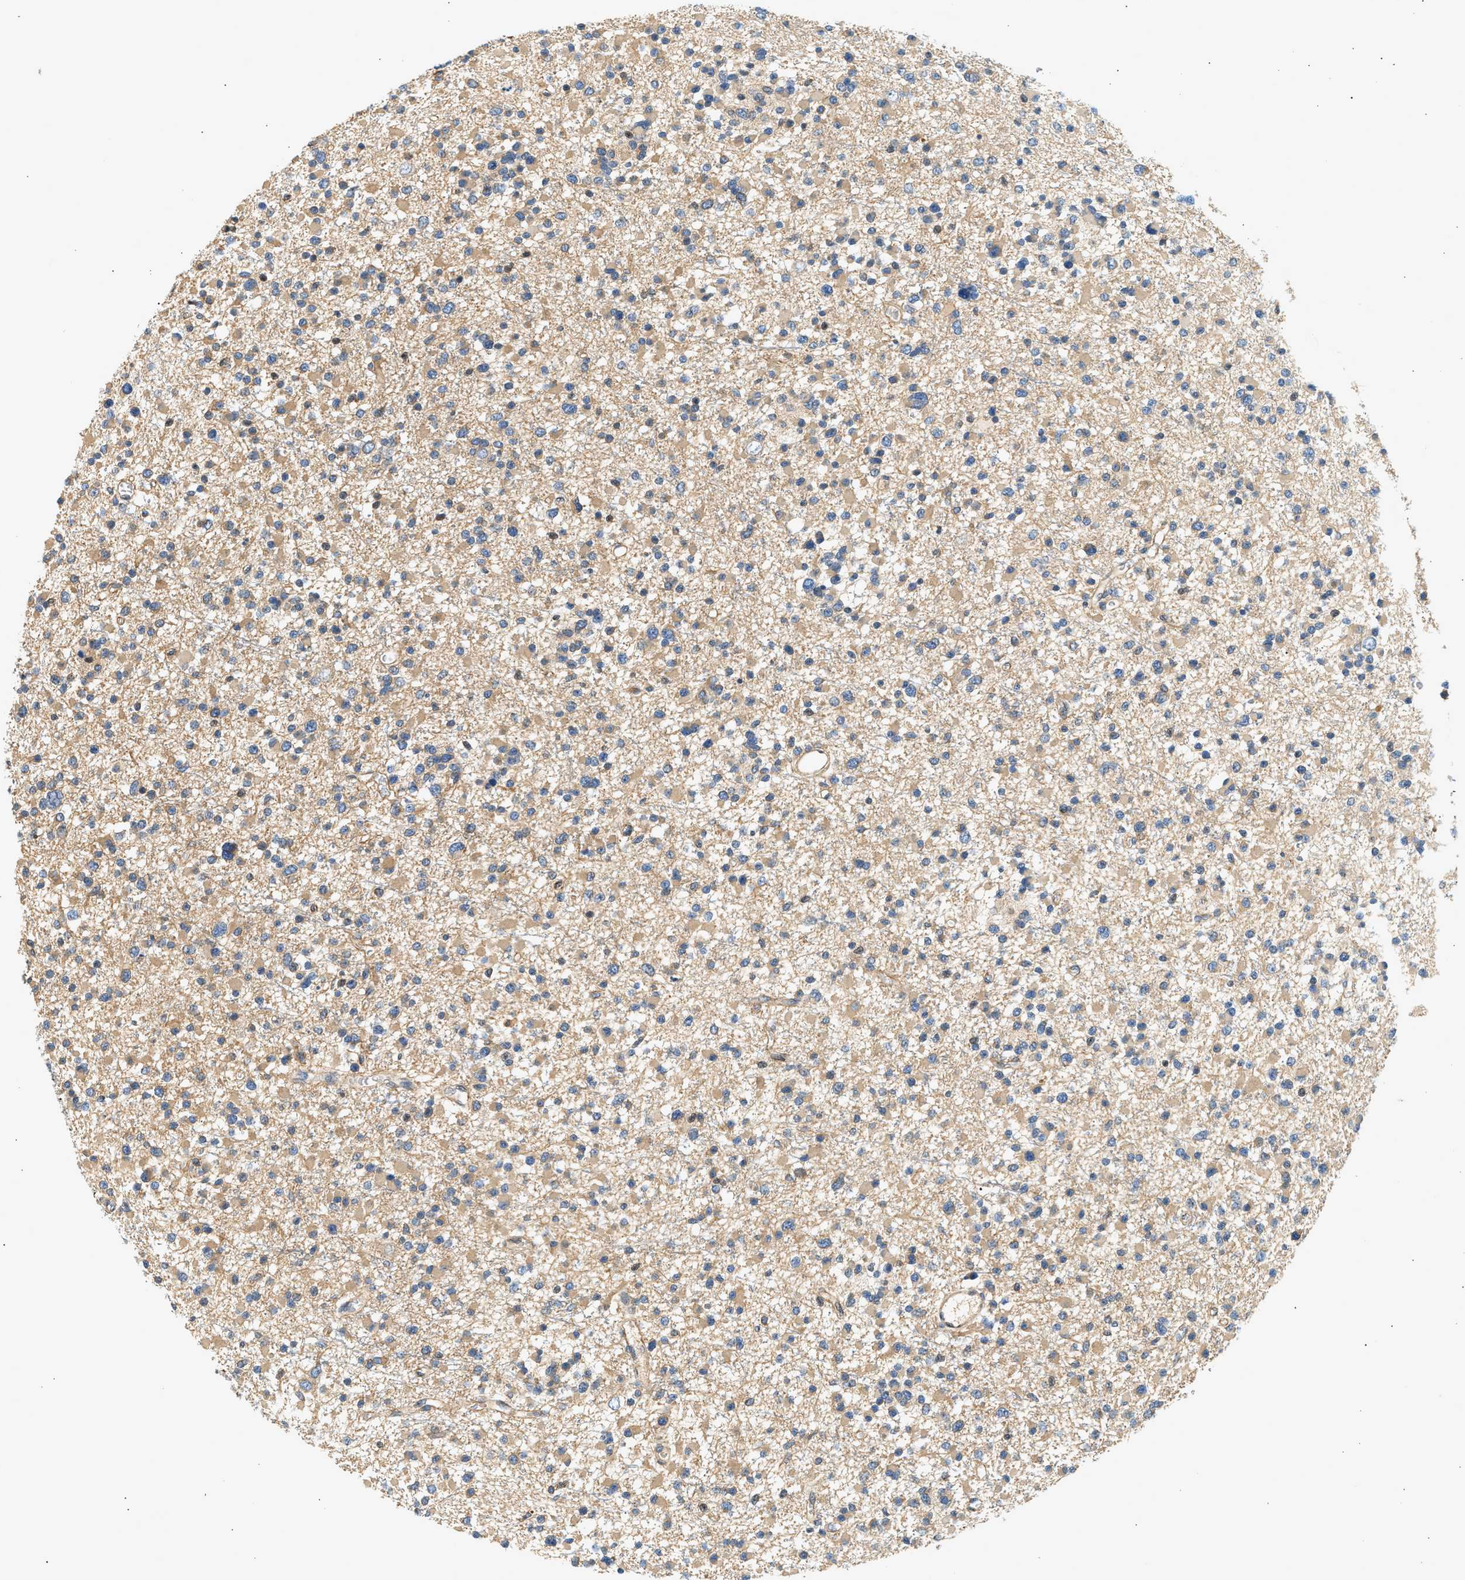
{"staining": {"intensity": "weak", "quantity": ">75%", "location": "cytoplasmic/membranous"}, "tissue": "glioma", "cell_type": "Tumor cells", "image_type": "cancer", "snomed": [{"axis": "morphology", "description": "Glioma, malignant, Low grade"}, {"axis": "topography", "description": "Brain"}], "caption": "Immunohistochemical staining of human malignant low-grade glioma shows low levels of weak cytoplasmic/membranous expression in about >75% of tumor cells.", "gene": "WDR31", "patient": {"sex": "female", "age": 22}}